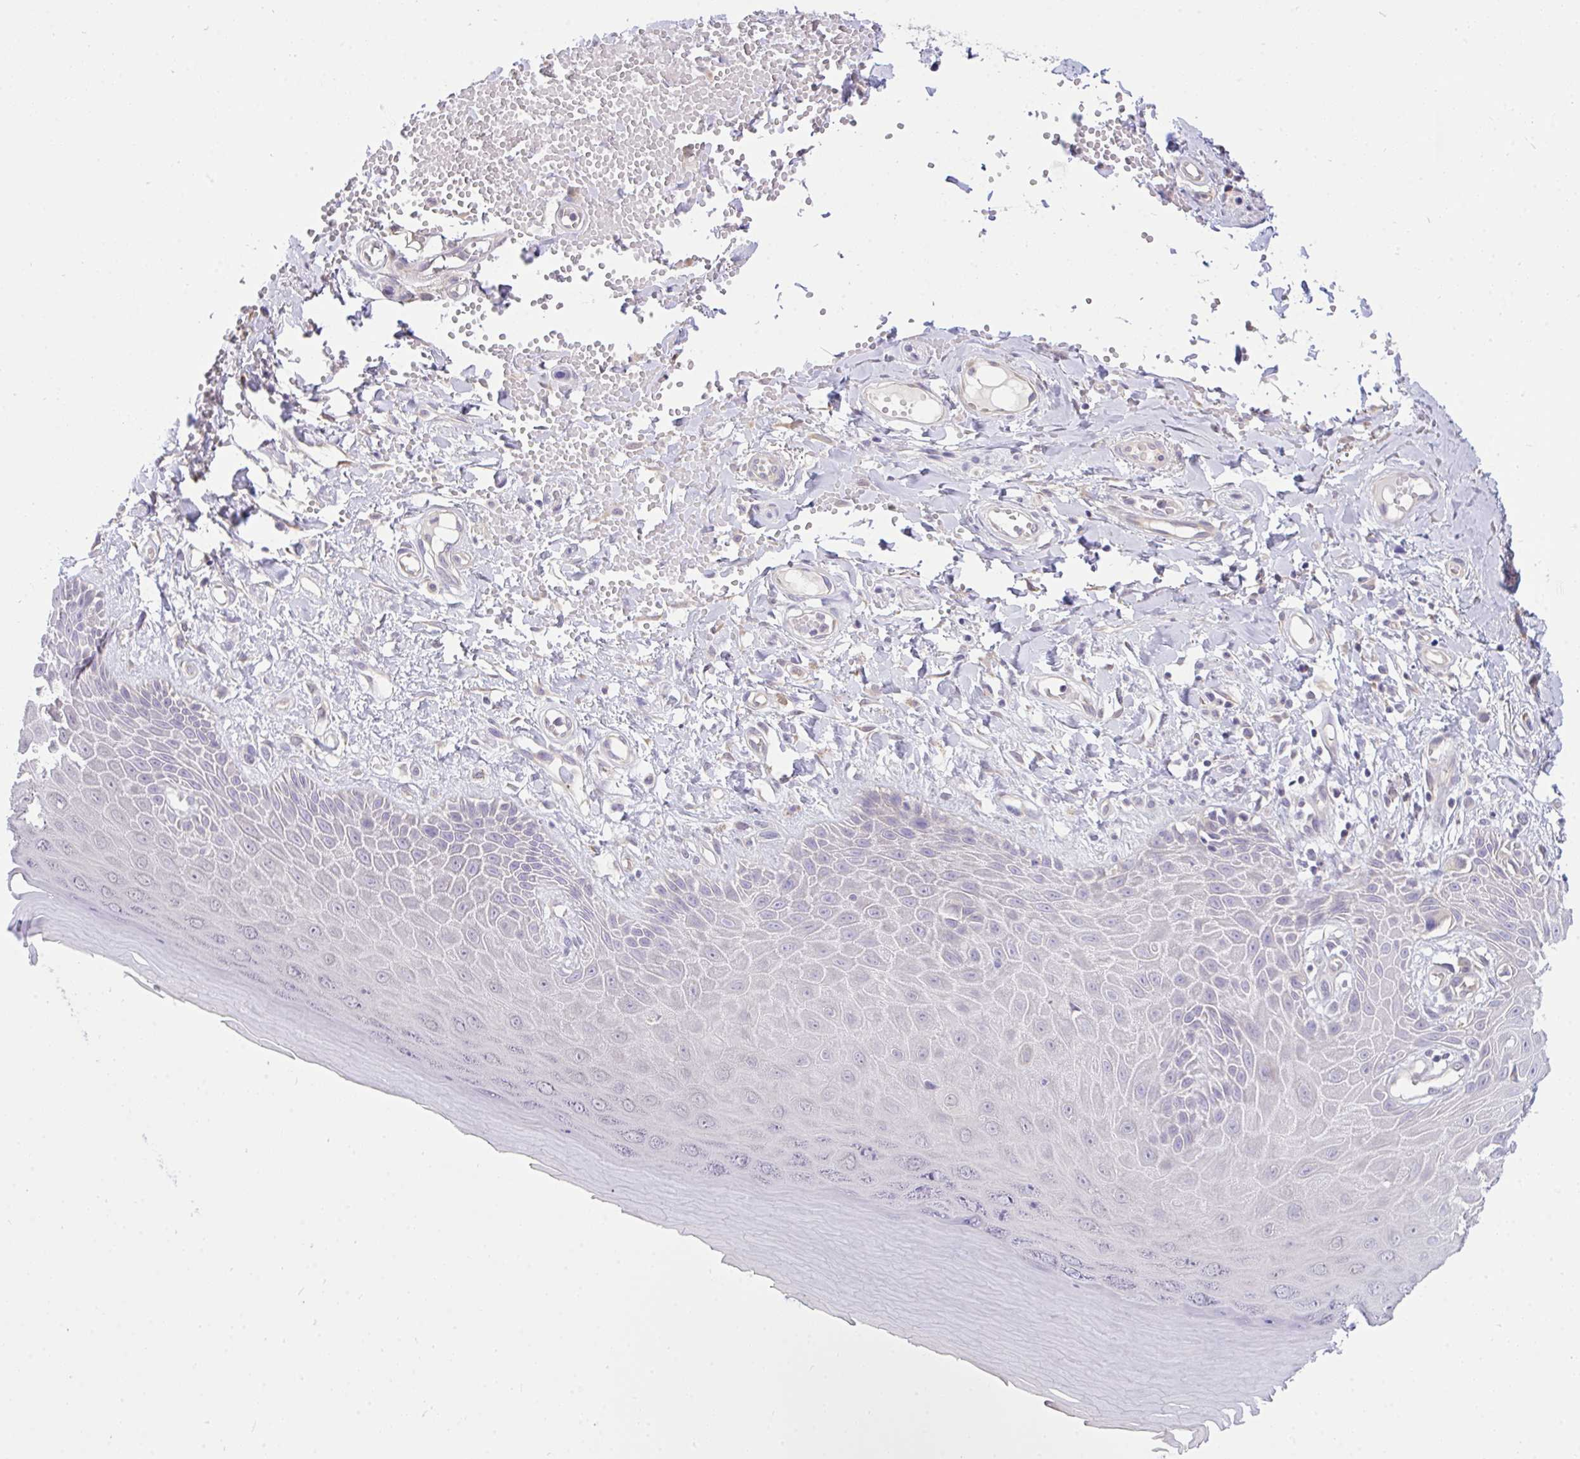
{"staining": {"intensity": "moderate", "quantity": "<25%", "location": "cytoplasmic/membranous"}, "tissue": "skin", "cell_type": "Epidermal cells", "image_type": "normal", "snomed": [{"axis": "morphology", "description": "Normal tissue, NOS"}, {"axis": "topography", "description": "Anal"}, {"axis": "topography", "description": "Peripheral nerve tissue"}], "caption": "Immunohistochemistry (IHC) image of unremarkable skin: skin stained using immunohistochemistry shows low levels of moderate protein expression localized specifically in the cytoplasmic/membranous of epidermal cells, appearing as a cytoplasmic/membranous brown color.", "gene": "C19orf54", "patient": {"sex": "male", "age": 78}}